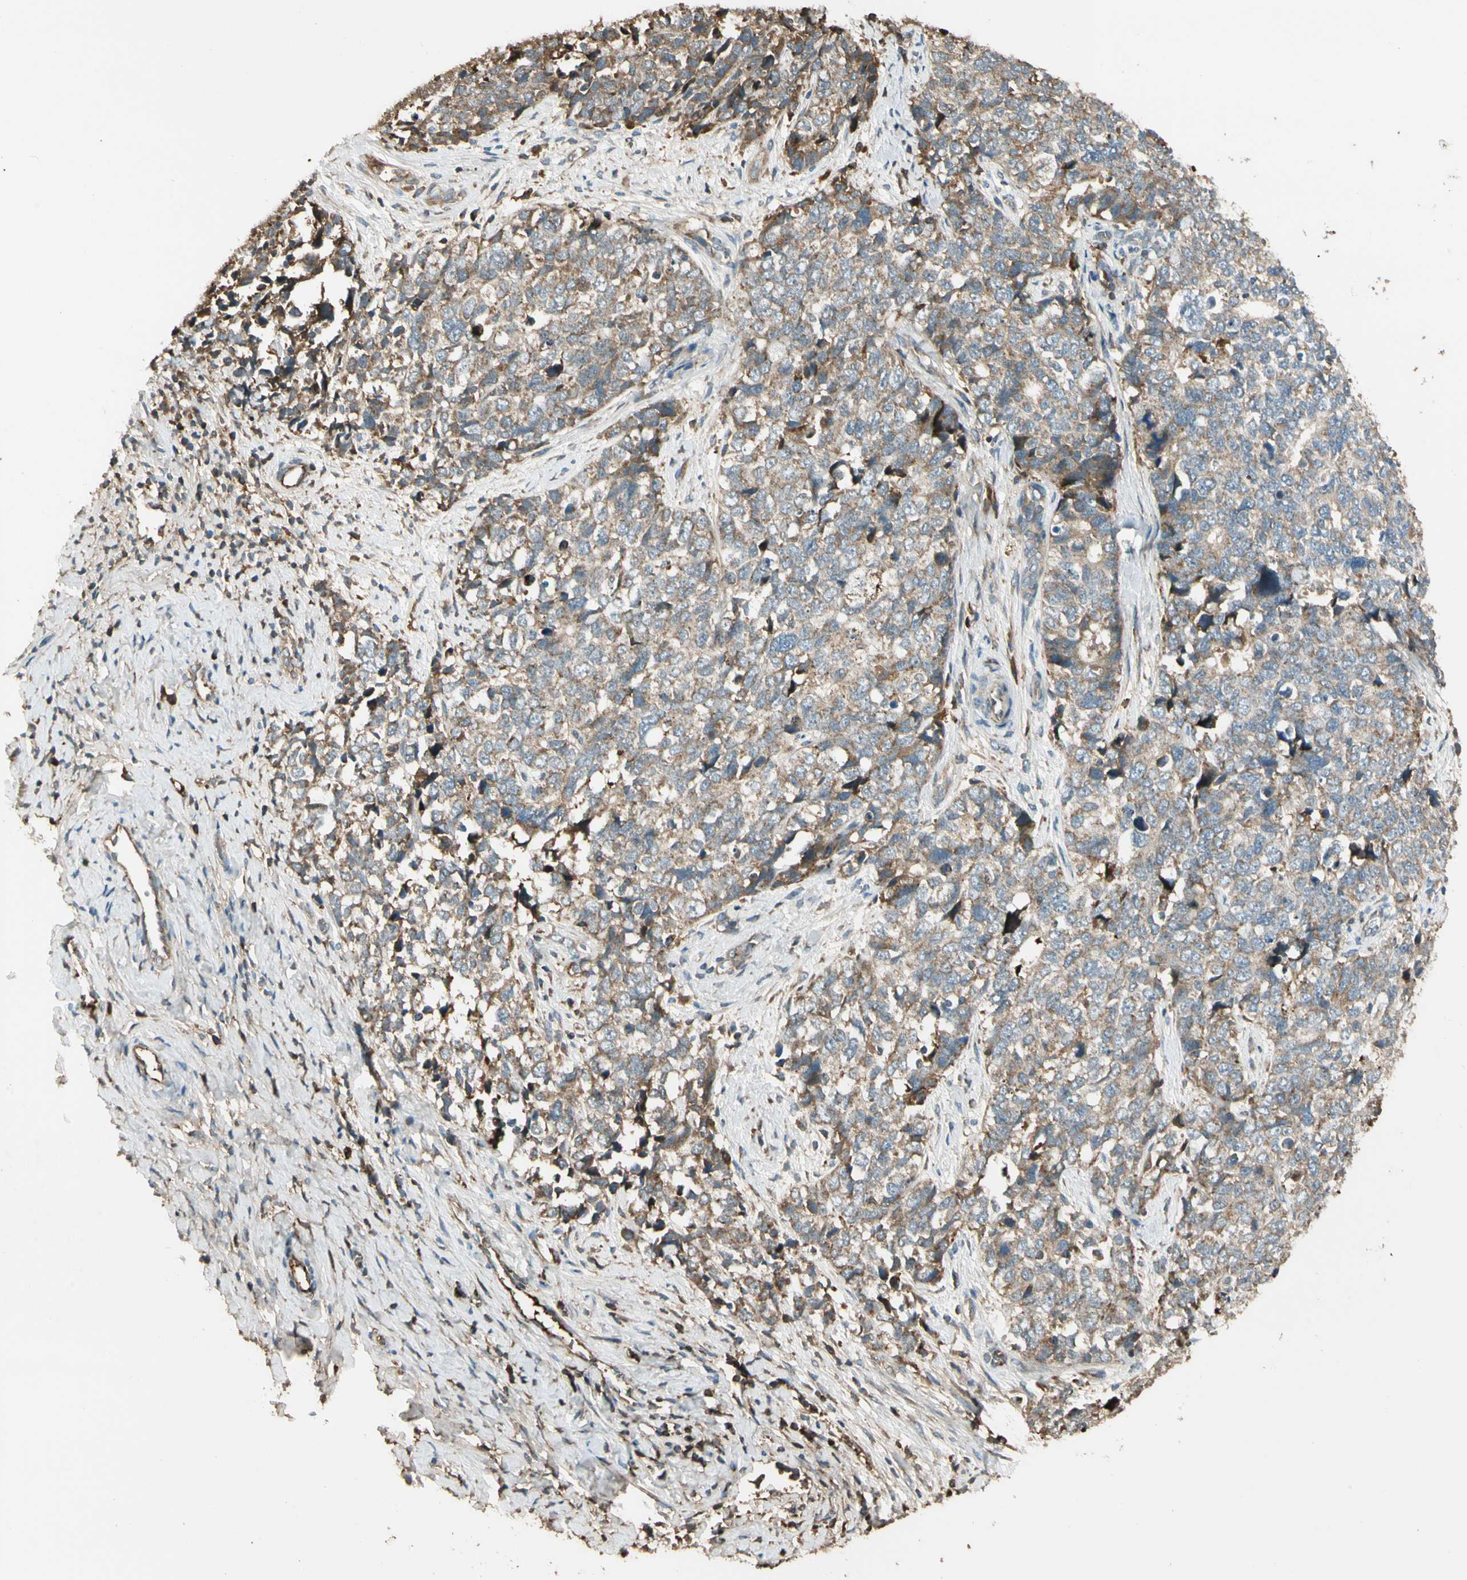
{"staining": {"intensity": "weak", "quantity": ">75%", "location": "cytoplasmic/membranous"}, "tissue": "cervical cancer", "cell_type": "Tumor cells", "image_type": "cancer", "snomed": [{"axis": "morphology", "description": "Squamous cell carcinoma, NOS"}, {"axis": "topography", "description": "Cervix"}], "caption": "Protein expression analysis of human cervical squamous cell carcinoma reveals weak cytoplasmic/membranous positivity in about >75% of tumor cells. The staining was performed using DAB (3,3'-diaminobenzidine) to visualize the protein expression in brown, while the nuclei were stained in blue with hematoxylin (Magnification: 20x).", "gene": "STX11", "patient": {"sex": "female", "age": 63}}